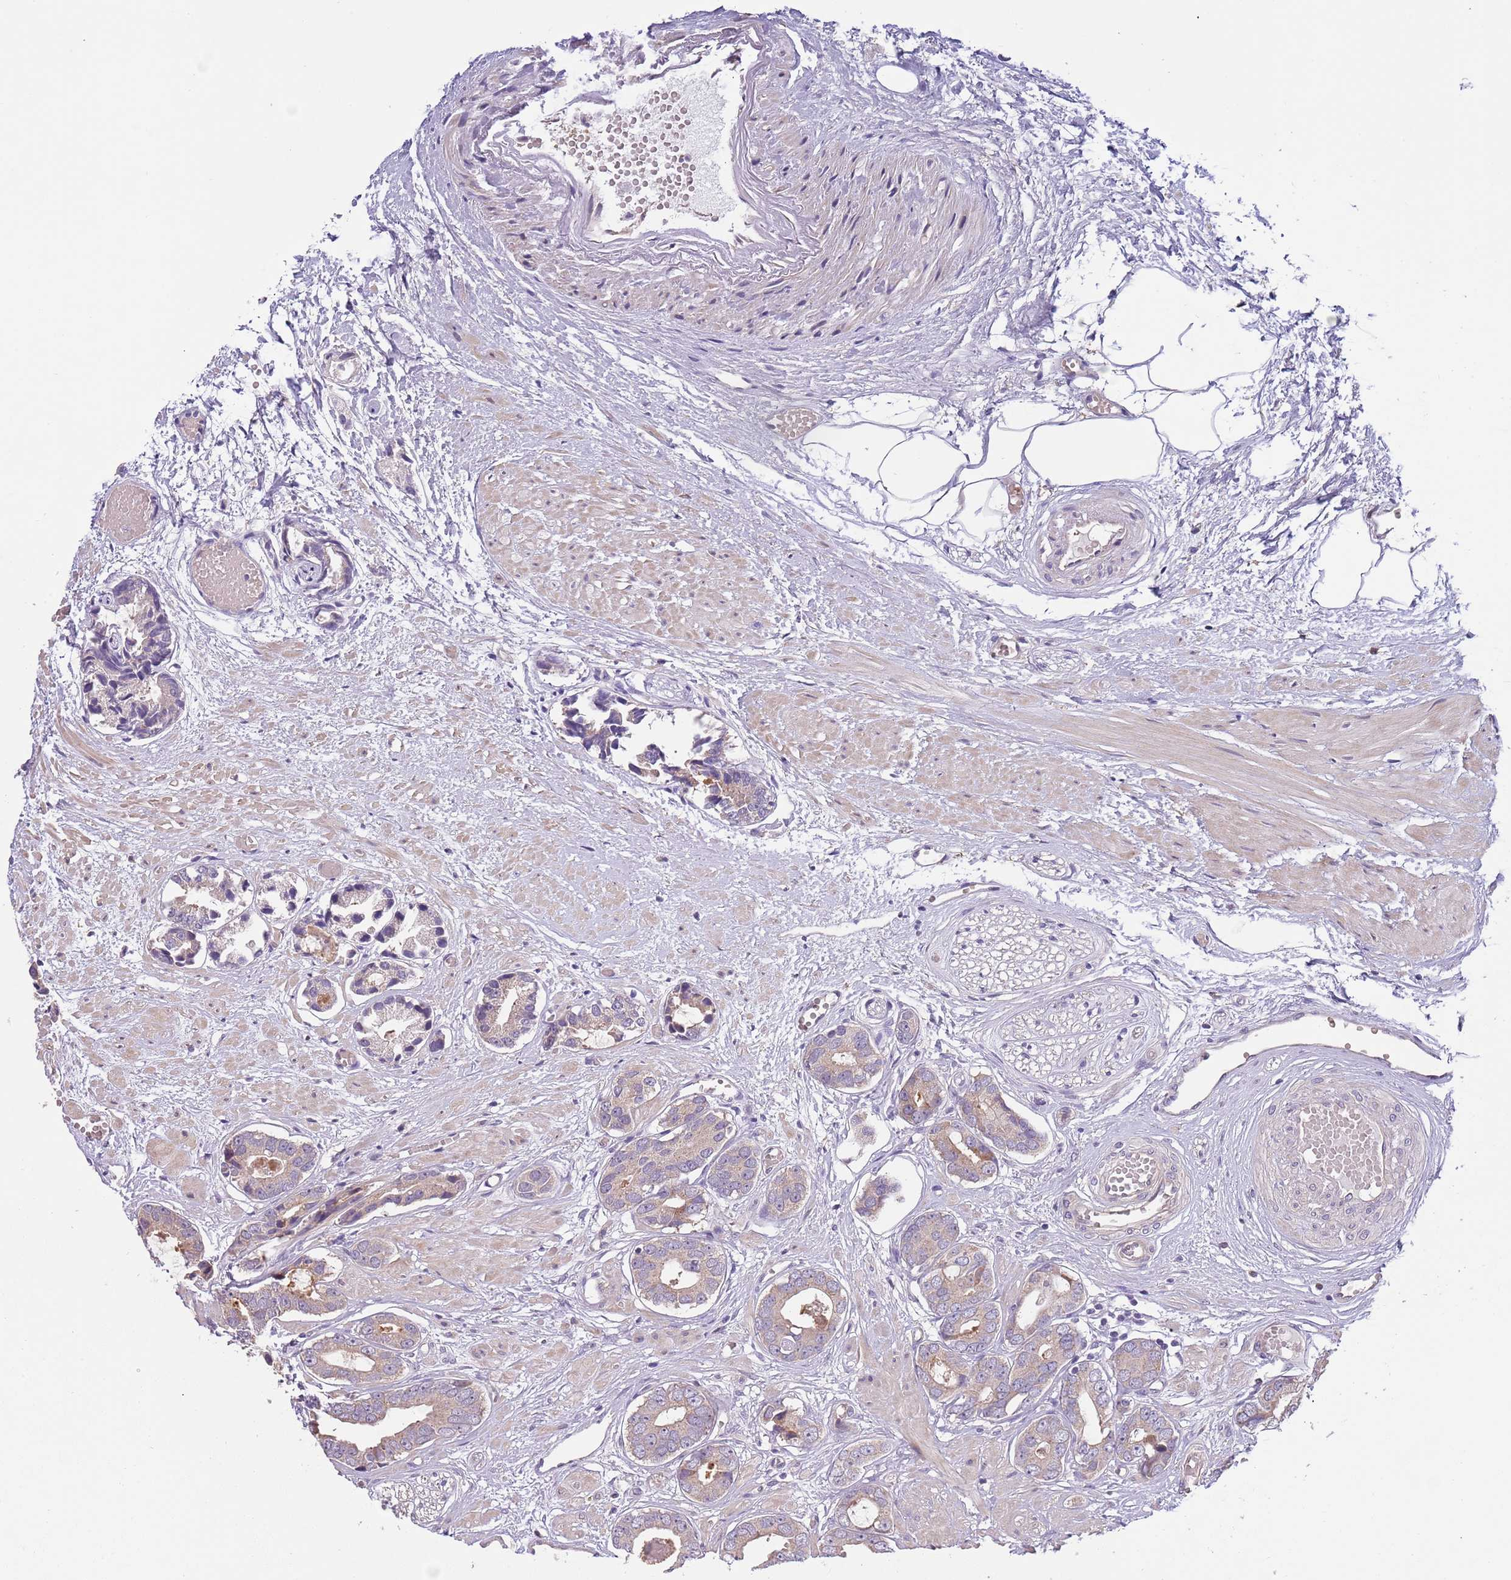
{"staining": {"intensity": "weak", "quantity": ">75%", "location": "cytoplasmic/membranous"}, "tissue": "prostate cancer", "cell_type": "Tumor cells", "image_type": "cancer", "snomed": [{"axis": "morphology", "description": "Adenocarcinoma, Low grade"}, {"axis": "topography", "description": "Prostate"}], "caption": "Immunohistochemistry histopathology image of neoplastic tissue: adenocarcinoma (low-grade) (prostate) stained using immunohistochemistry reveals low levels of weak protein expression localized specifically in the cytoplasmic/membranous of tumor cells, appearing as a cytoplasmic/membranous brown color.", "gene": "LIPJ", "patient": {"sex": "male", "age": 64}}